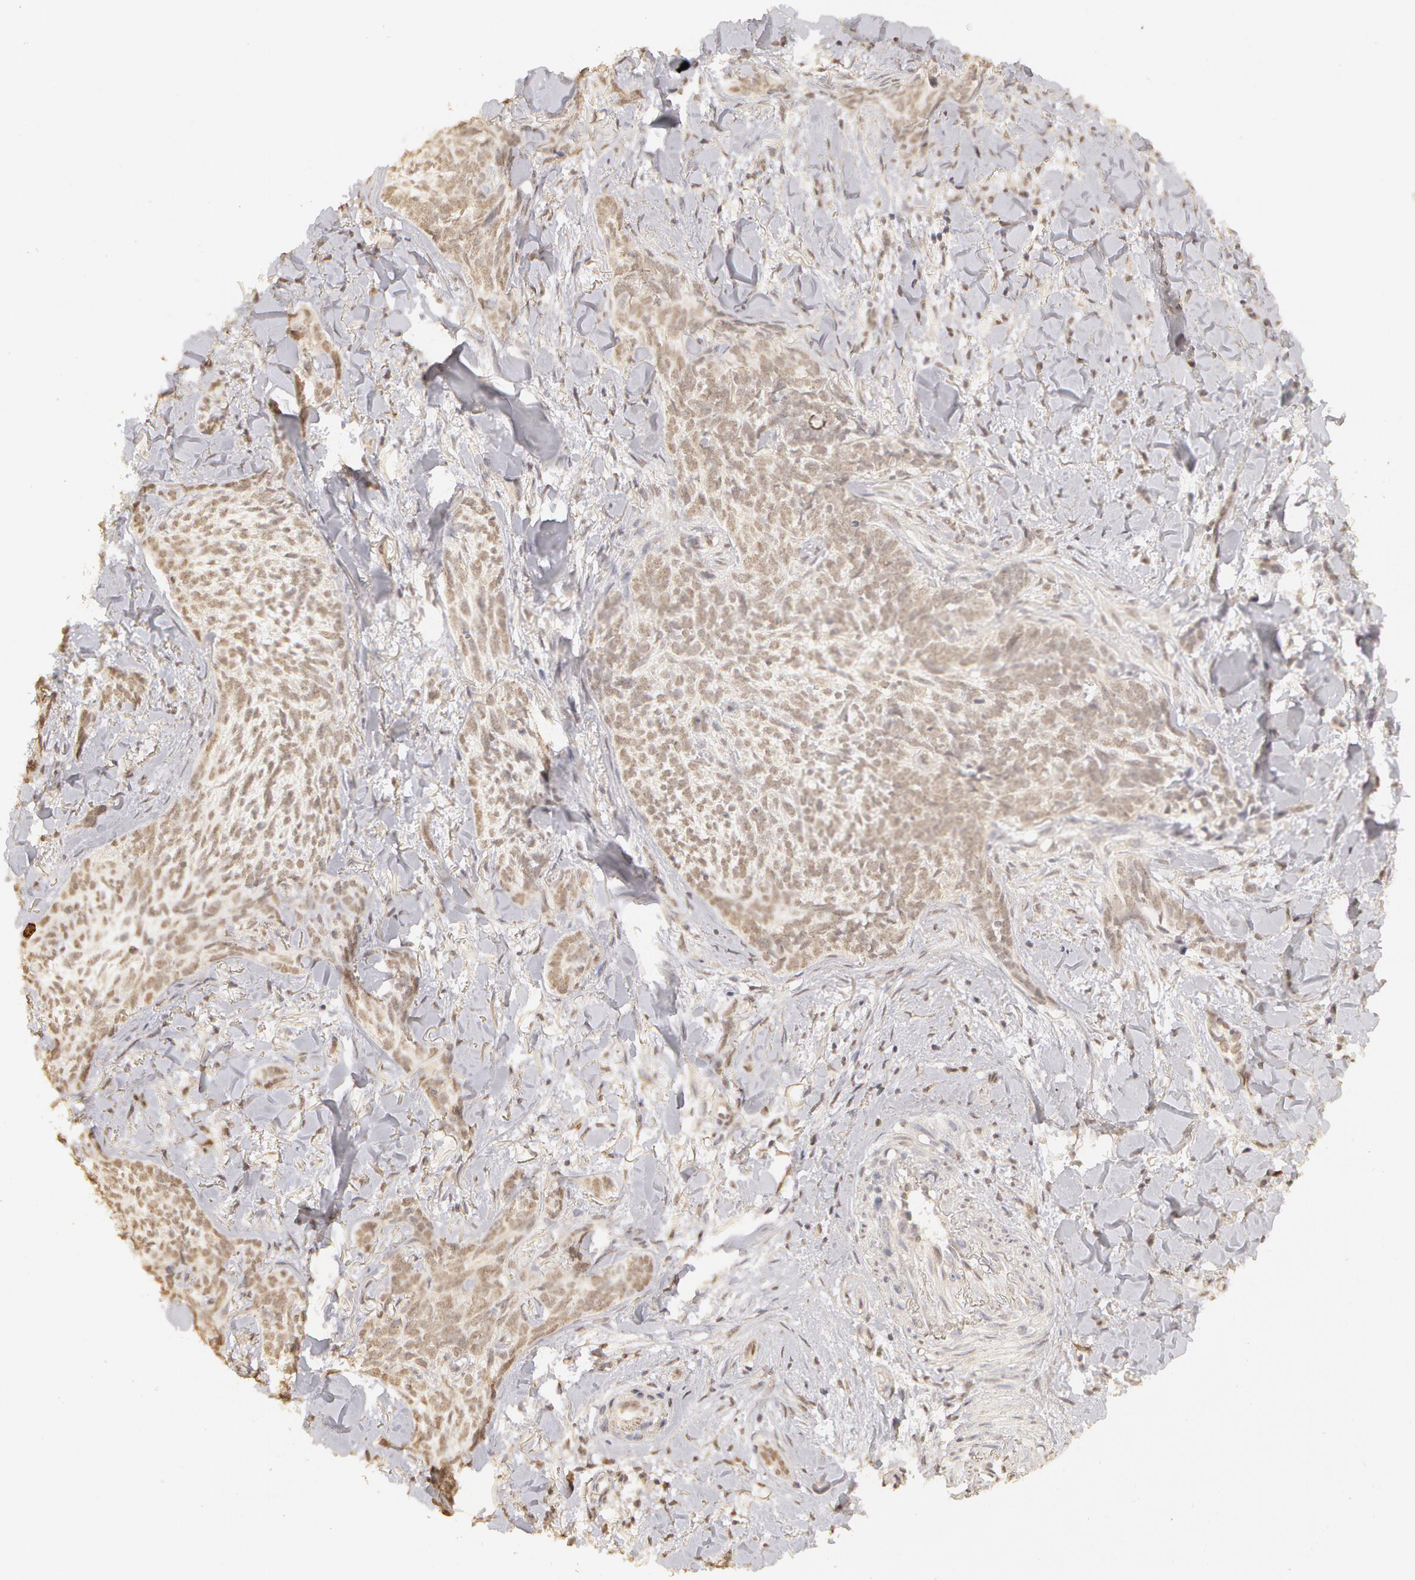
{"staining": {"intensity": "weak", "quantity": ">75%", "location": "nuclear"}, "tissue": "skin cancer", "cell_type": "Tumor cells", "image_type": "cancer", "snomed": [{"axis": "morphology", "description": "Basal cell carcinoma"}, {"axis": "topography", "description": "Skin"}], "caption": "A brown stain highlights weak nuclear expression of a protein in human basal cell carcinoma (skin) tumor cells.", "gene": "ADAM10", "patient": {"sex": "female", "age": 81}}